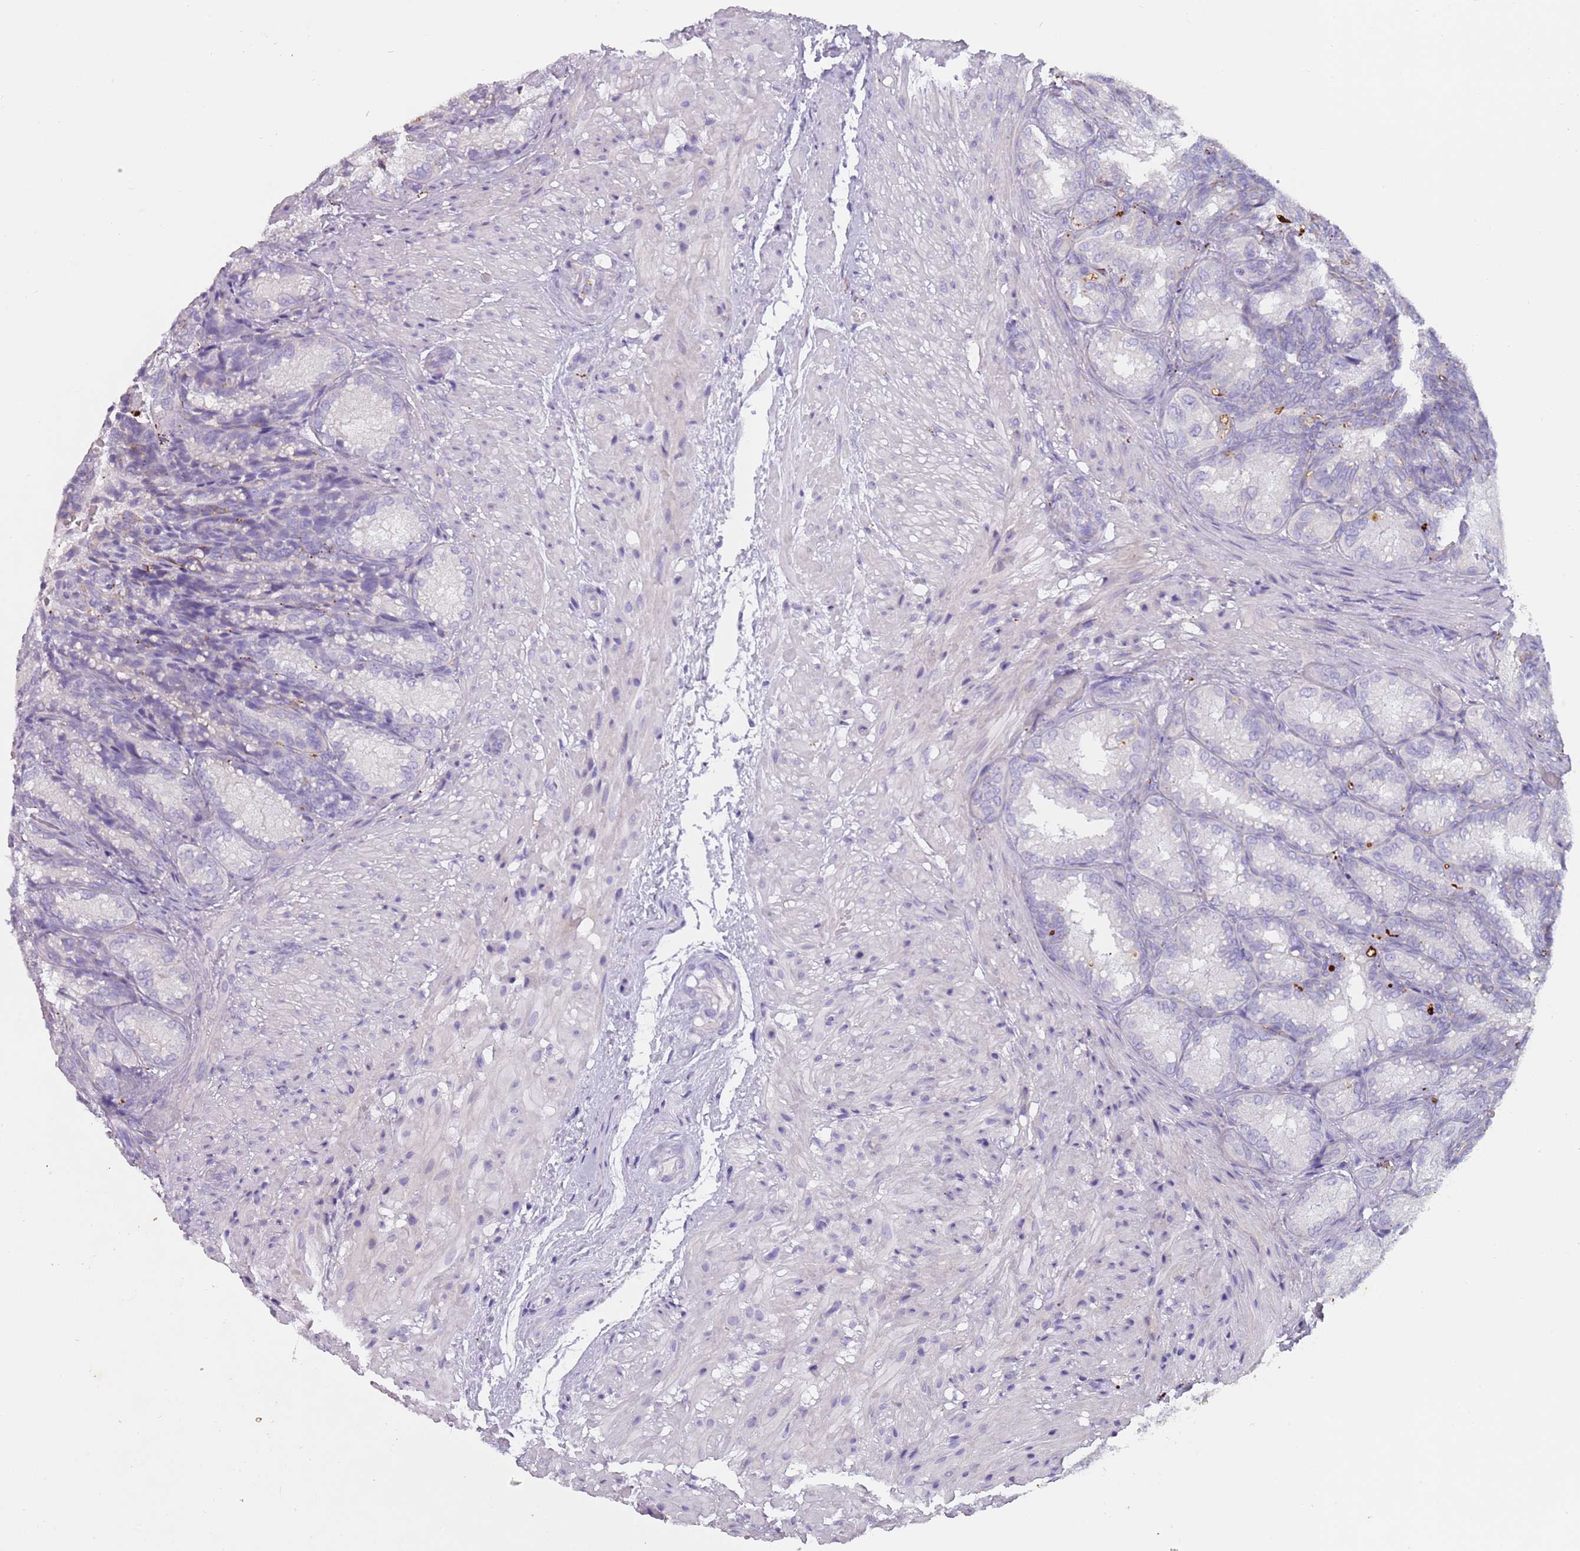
{"staining": {"intensity": "negative", "quantity": "none", "location": "none"}, "tissue": "seminal vesicle", "cell_type": "Glandular cells", "image_type": "normal", "snomed": [{"axis": "morphology", "description": "Normal tissue, NOS"}, {"axis": "topography", "description": "Seminal veicle"}], "caption": "Immunohistochemistry (IHC) image of normal seminal vesicle: human seminal vesicle stained with DAB (3,3'-diaminobenzidine) shows no significant protein expression in glandular cells. (Stains: DAB IHC with hematoxylin counter stain, Microscopy: brightfield microscopy at high magnification).", "gene": "NWD2", "patient": {"sex": "male", "age": 58}}